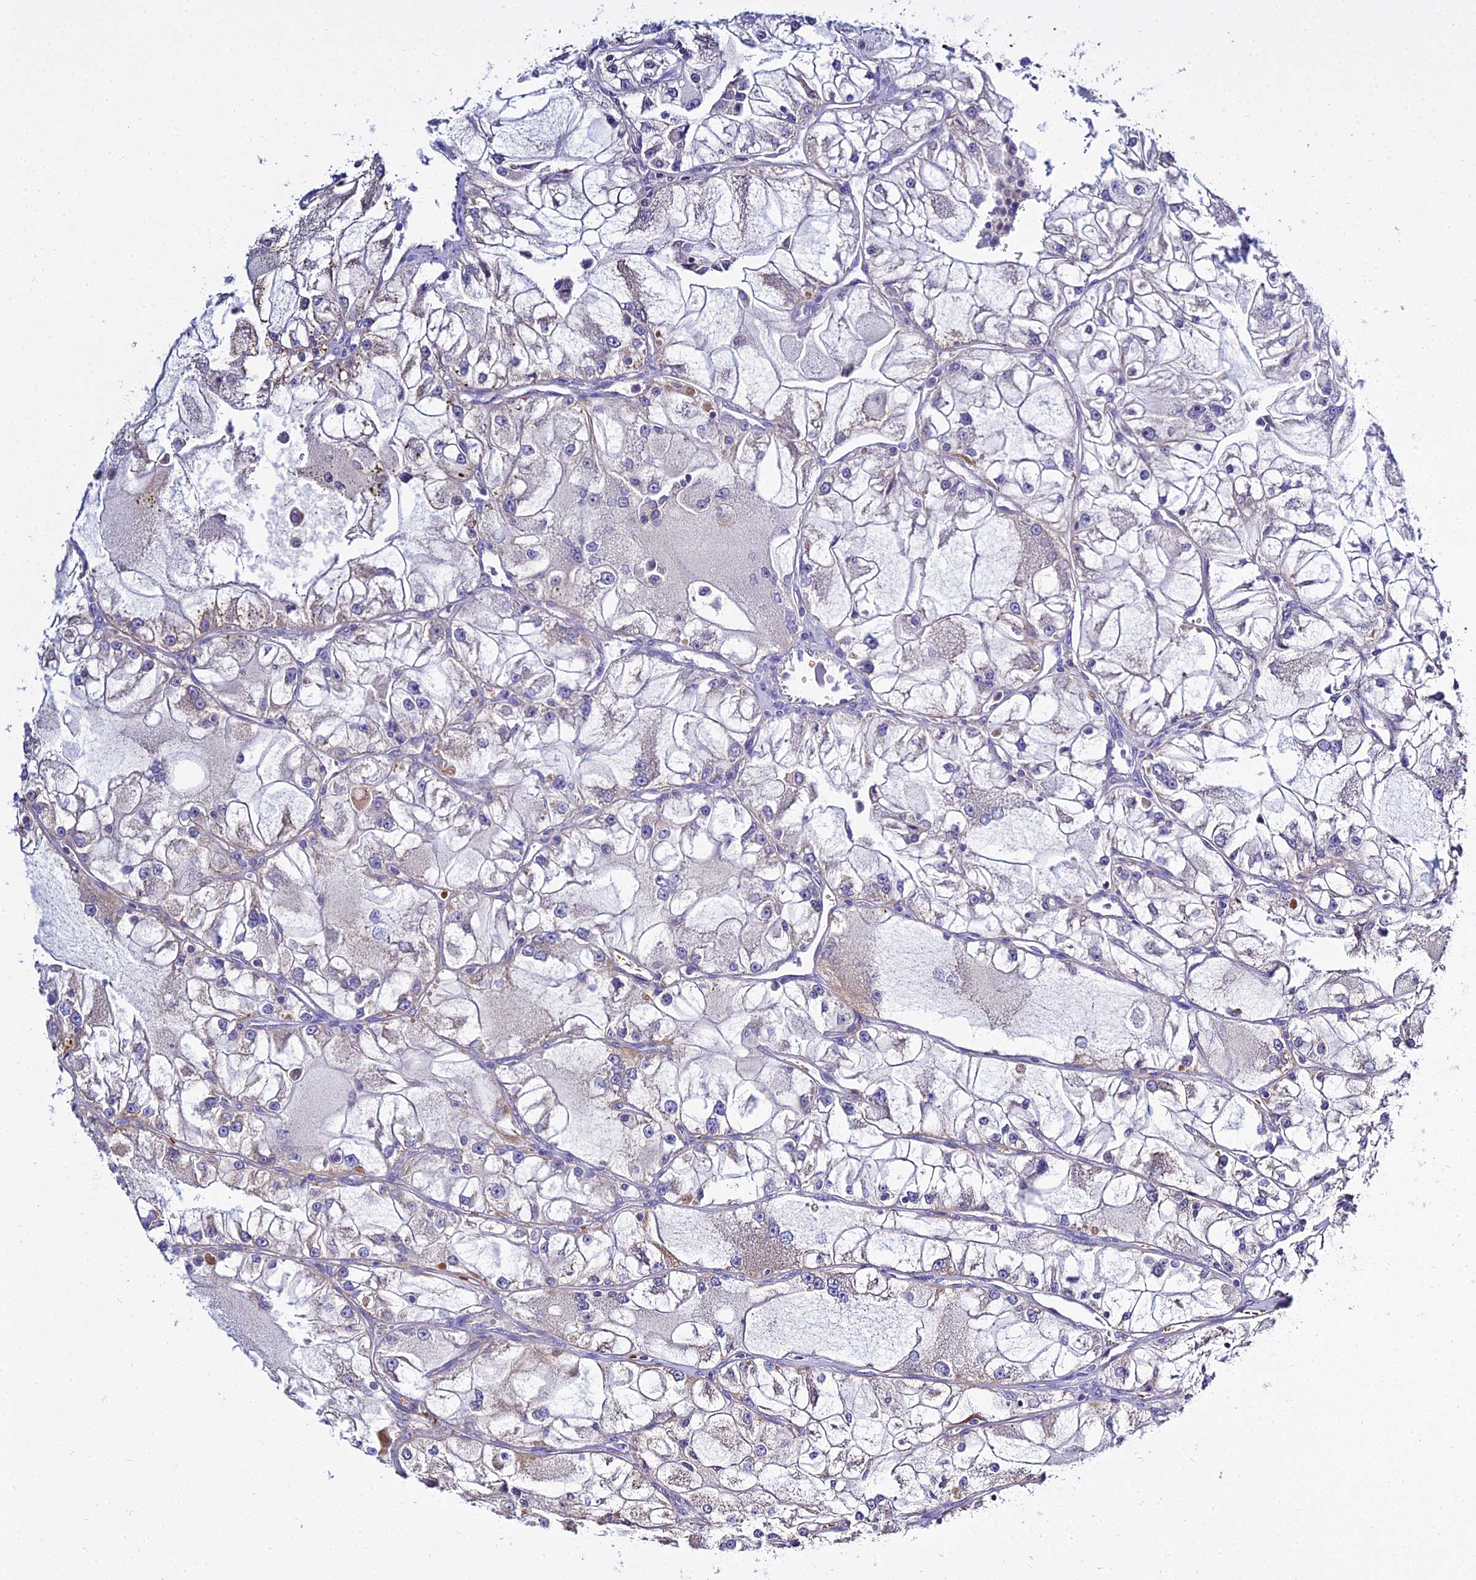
{"staining": {"intensity": "negative", "quantity": "none", "location": "none"}, "tissue": "renal cancer", "cell_type": "Tumor cells", "image_type": "cancer", "snomed": [{"axis": "morphology", "description": "Adenocarcinoma, NOS"}, {"axis": "topography", "description": "Kidney"}], "caption": "IHC micrograph of neoplastic tissue: human renal cancer stained with DAB (3,3'-diaminobenzidine) shows no significant protein staining in tumor cells.", "gene": "TYW5", "patient": {"sex": "female", "age": 72}}